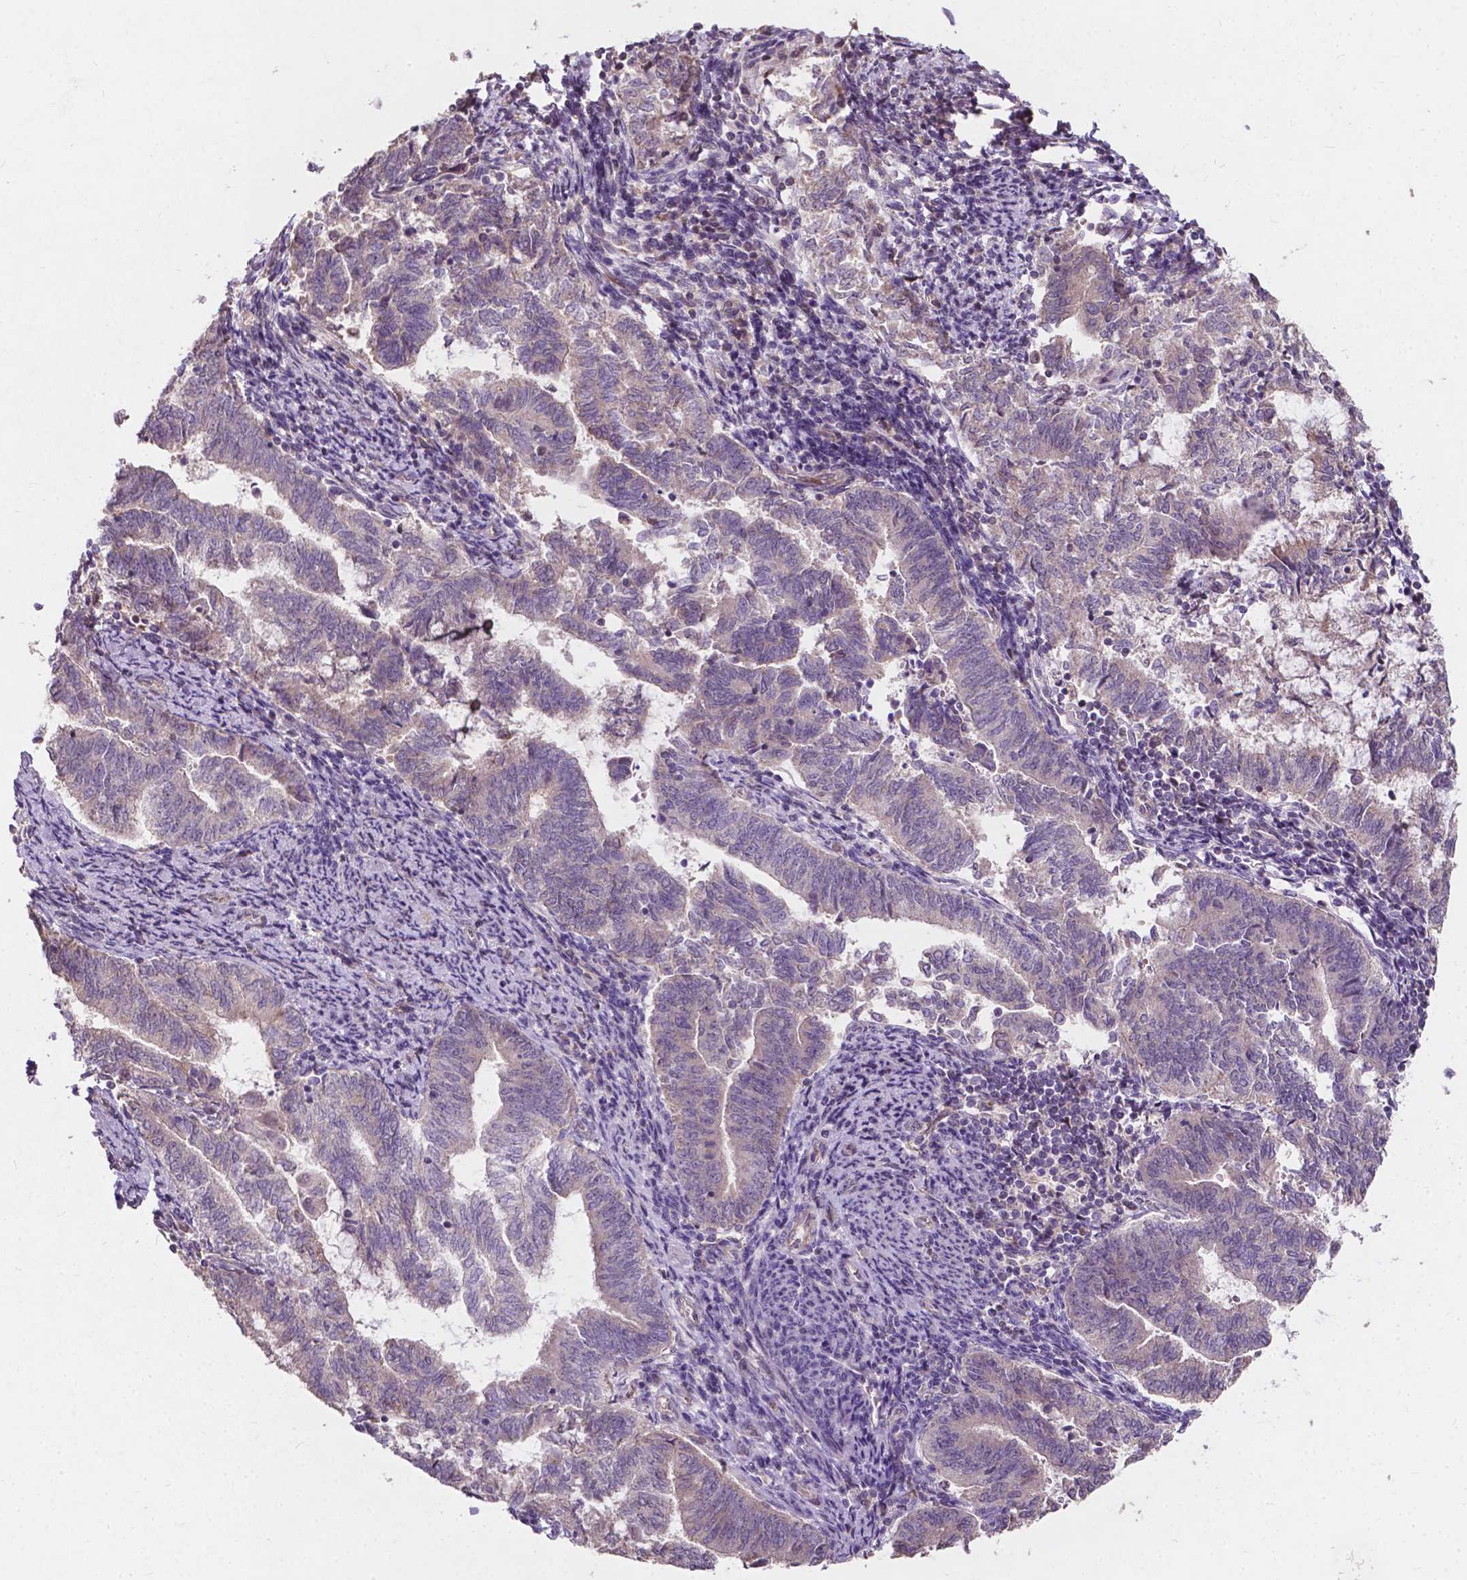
{"staining": {"intensity": "weak", "quantity": "<25%", "location": "cytoplasmic/membranous"}, "tissue": "endometrial cancer", "cell_type": "Tumor cells", "image_type": "cancer", "snomed": [{"axis": "morphology", "description": "Adenocarcinoma, NOS"}, {"axis": "topography", "description": "Endometrium"}], "caption": "IHC photomicrograph of human endometrial cancer stained for a protein (brown), which reveals no expression in tumor cells.", "gene": "DUSP16", "patient": {"sex": "female", "age": 65}}